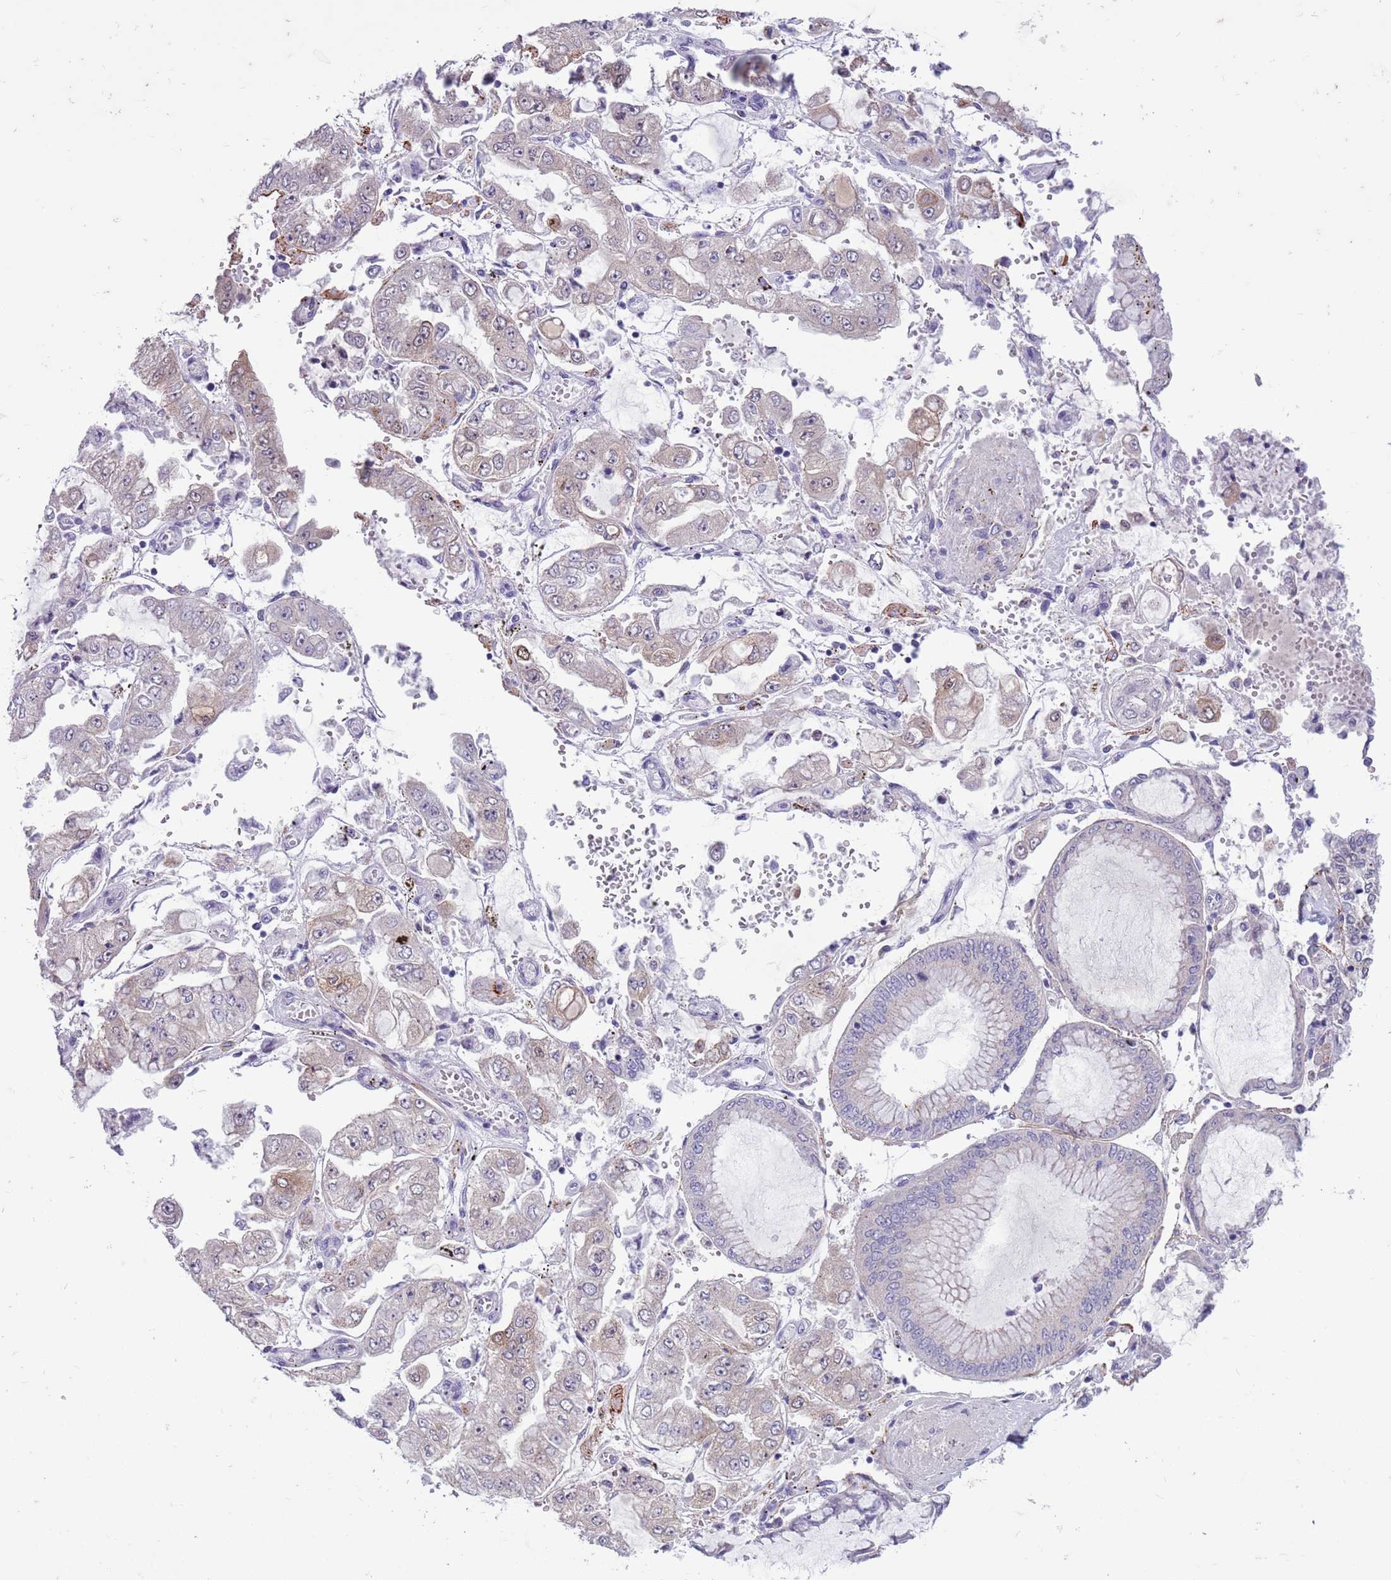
{"staining": {"intensity": "weak", "quantity": "<25%", "location": "cytoplasmic/membranous"}, "tissue": "stomach cancer", "cell_type": "Tumor cells", "image_type": "cancer", "snomed": [{"axis": "morphology", "description": "Adenocarcinoma, NOS"}, {"axis": "topography", "description": "Stomach"}], "caption": "Human stomach adenocarcinoma stained for a protein using IHC demonstrates no expression in tumor cells.", "gene": "PFKFB2", "patient": {"sex": "male", "age": 76}}